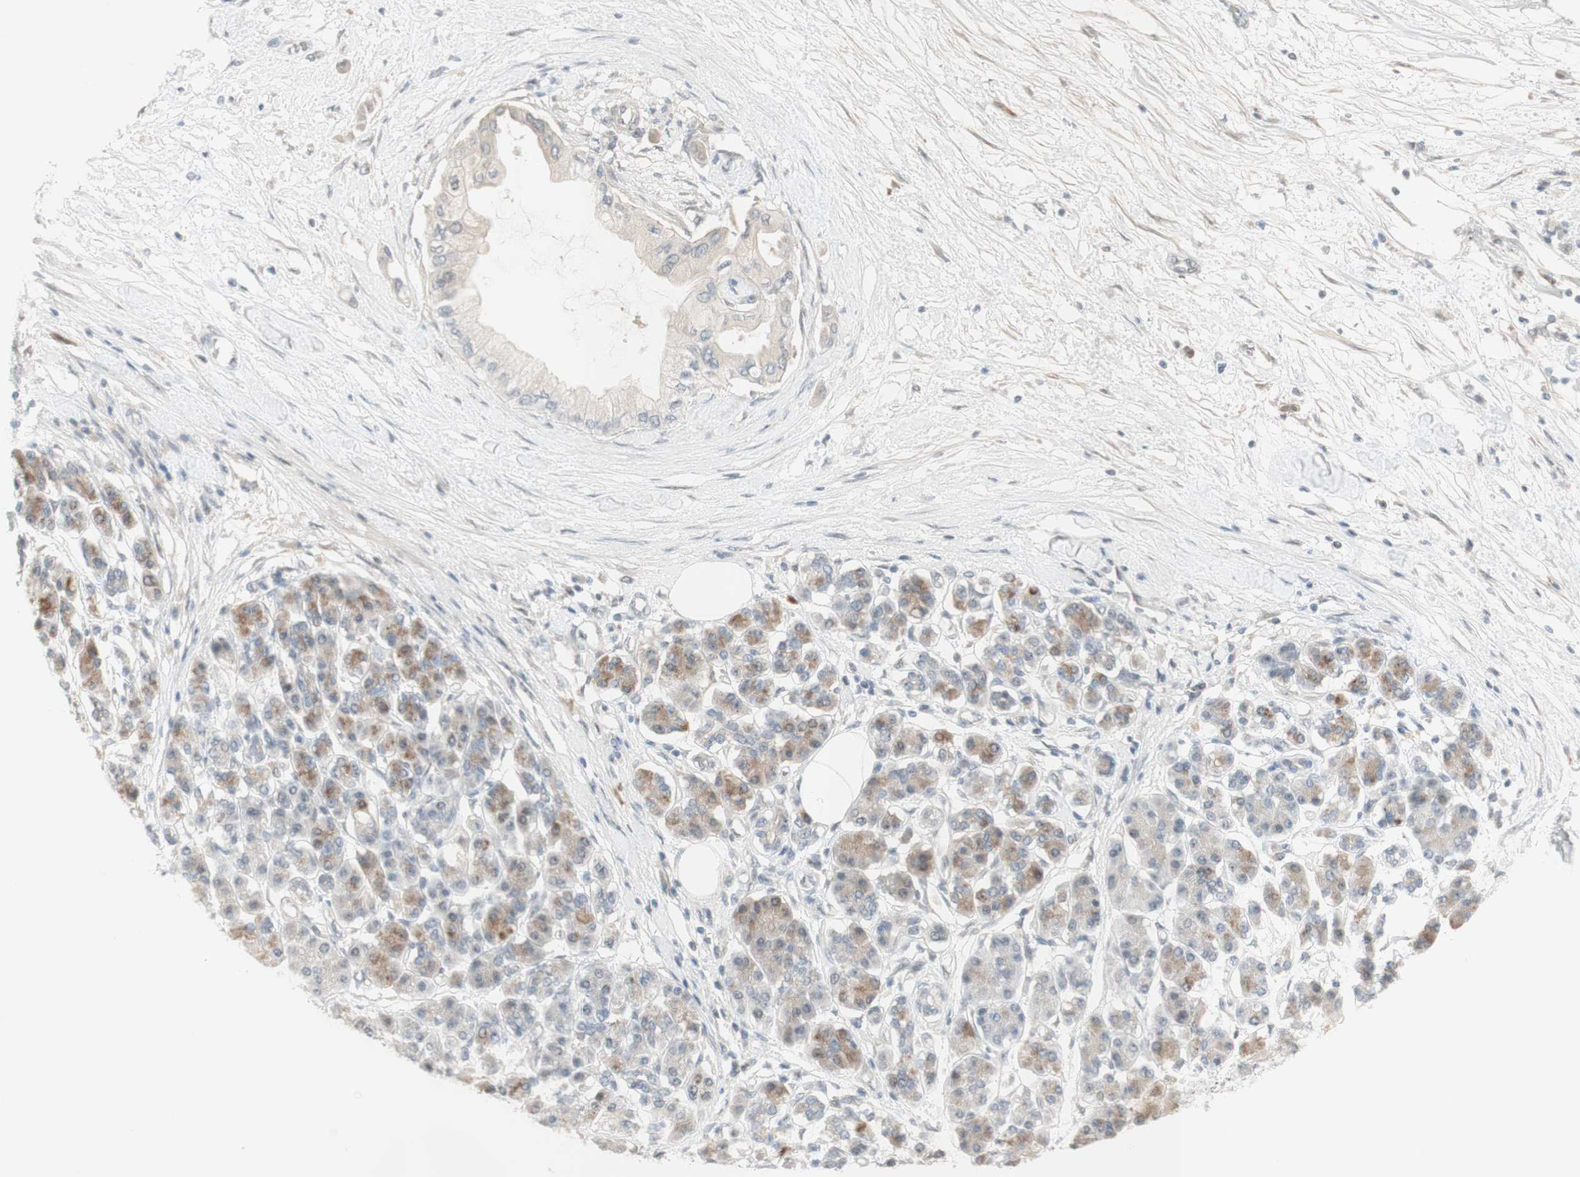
{"staining": {"intensity": "negative", "quantity": "none", "location": "none"}, "tissue": "pancreatic cancer", "cell_type": "Tumor cells", "image_type": "cancer", "snomed": [{"axis": "morphology", "description": "Adenocarcinoma, NOS"}, {"axis": "morphology", "description": "Adenocarcinoma, metastatic, NOS"}, {"axis": "topography", "description": "Lymph node"}, {"axis": "topography", "description": "Pancreas"}, {"axis": "topography", "description": "Duodenum"}], "caption": "A high-resolution micrograph shows immunohistochemistry (IHC) staining of pancreatic adenocarcinoma, which demonstrates no significant expression in tumor cells.", "gene": "PLCD4", "patient": {"sex": "female", "age": 64}}